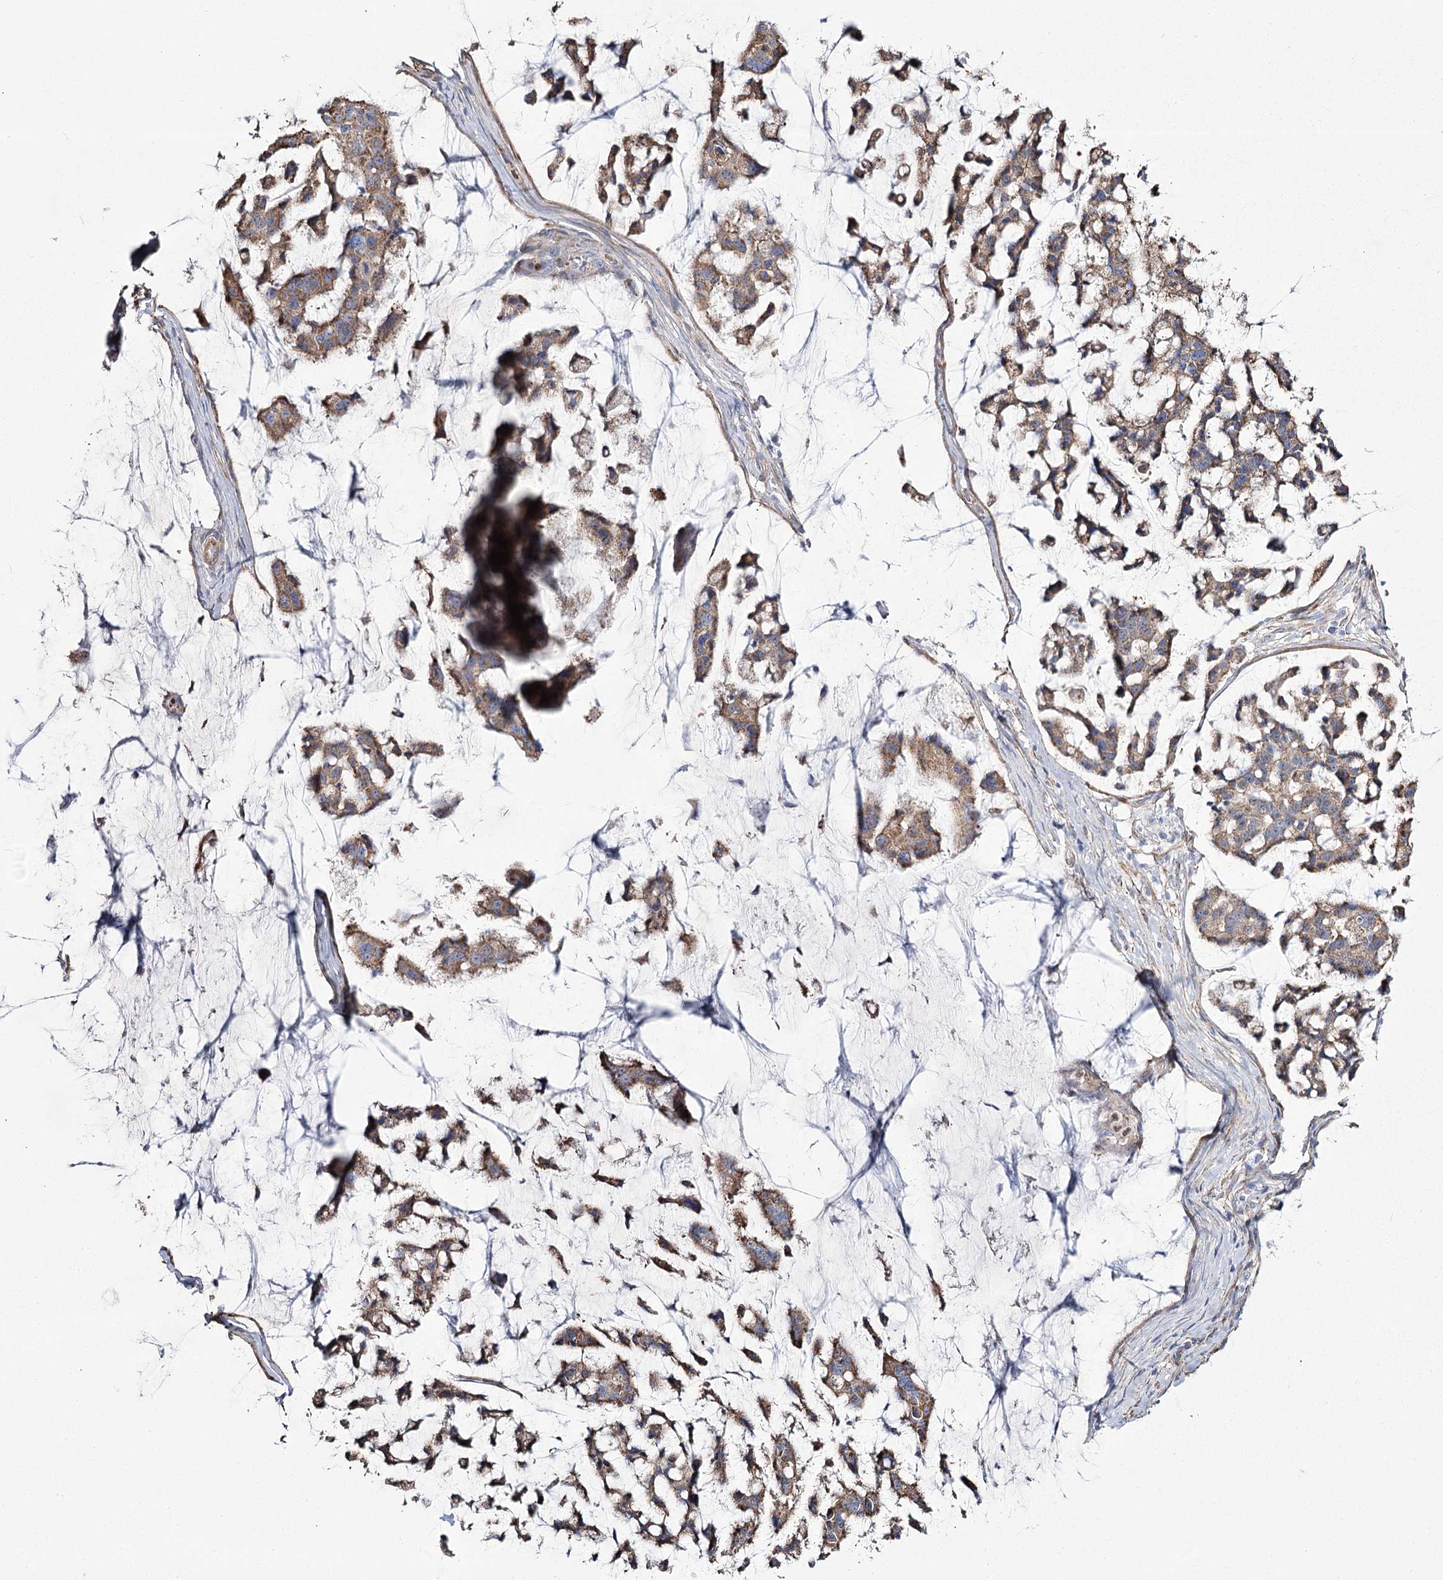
{"staining": {"intensity": "moderate", "quantity": ">75%", "location": "cytoplasmic/membranous"}, "tissue": "stomach cancer", "cell_type": "Tumor cells", "image_type": "cancer", "snomed": [{"axis": "morphology", "description": "Adenocarcinoma, NOS"}, {"axis": "topography", "description": "Stomach, lower"}], "caption": "Protein staining shows moderate cytoplasmic/membranous staining in approximately >75% of tumor cells in stomach cancer.", "gene": "ME3", "patient": {"sex": "male", "age": 67}}